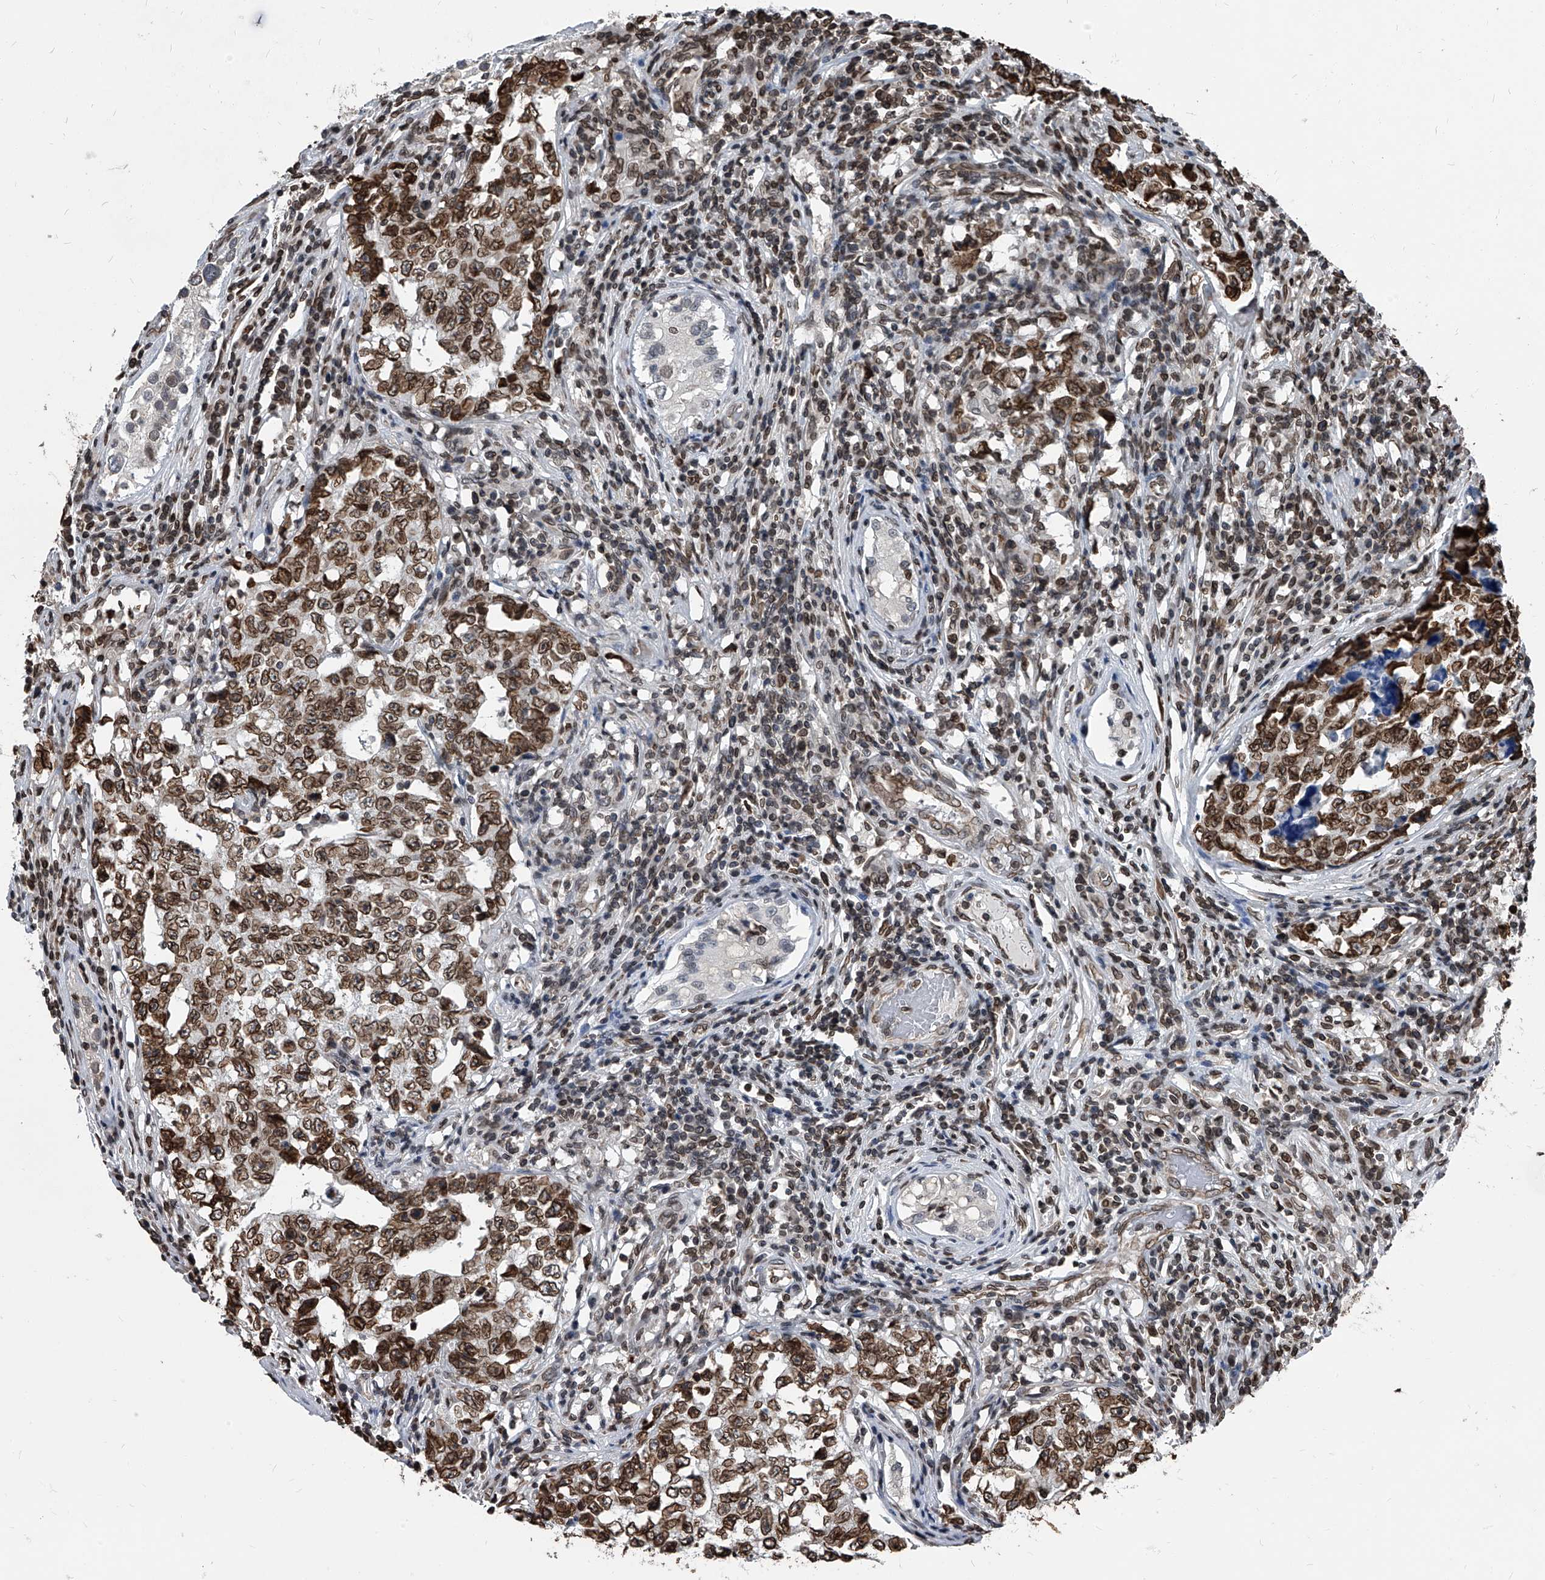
{"staining": {"intensity": "moderate", "quantity": ">75%", "location": "cytoplasmic/membranous,nuclear"}, "tissue": "testis cancer", "cell_type": "Tumor cells", "image_type": "cancer", "snomed": [{"axis": "morphology", "description": "Carcinoma, Embryonal, NOS"}, {"axis": "topography", "description": "Testis"}], "caption": "Protein staining demonstrates moderate cytoplasmic/membranous and nuclear positivity in approximately >75% of tumor cells in embryonal carcinoma (testis).", "gene": "PHF20", "patient": {"sex": "male", "age": 26}}